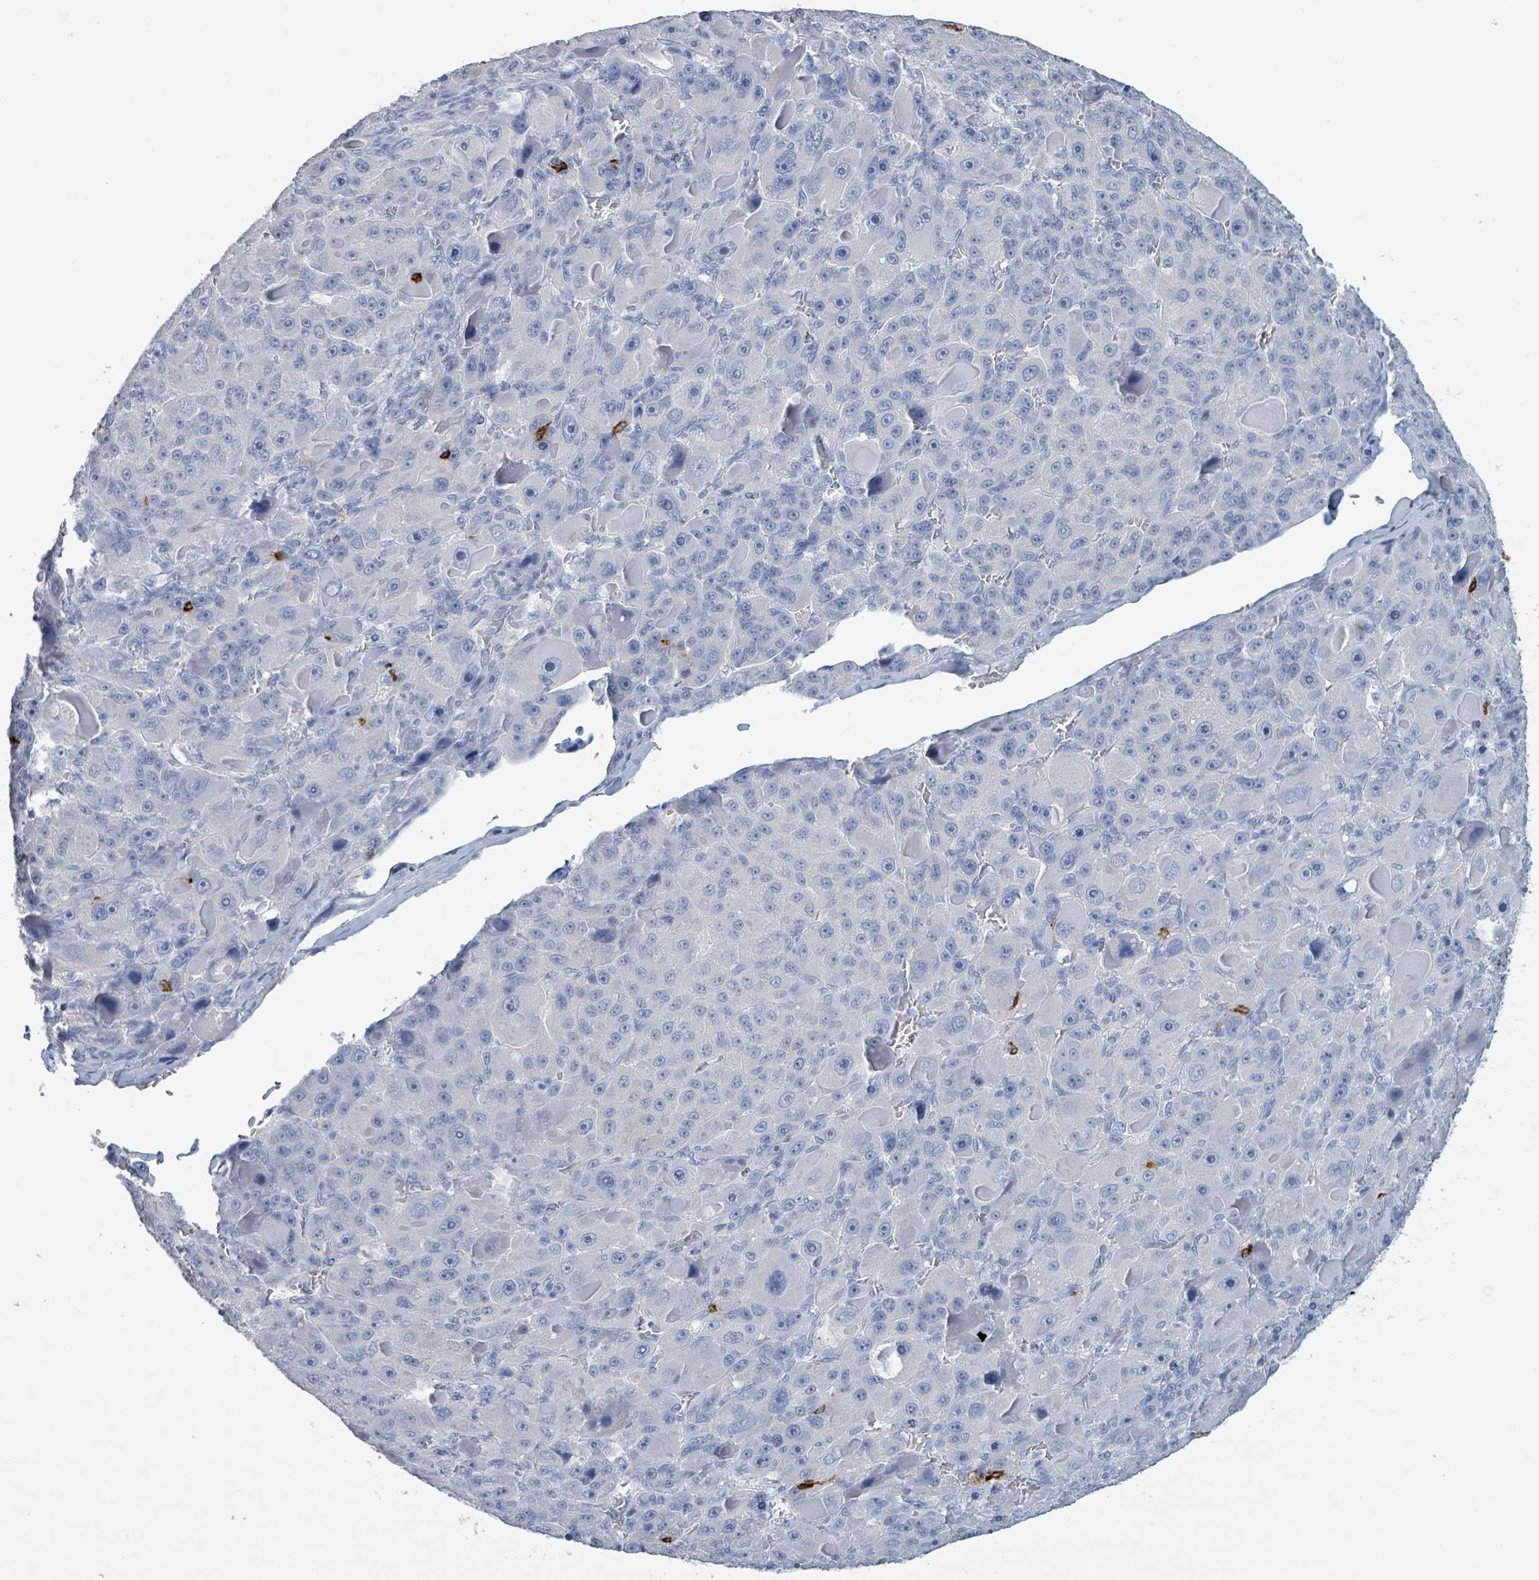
{"staining": {"intensity": "negative", "quantity": "none", "location": "none"}, "tissue": "liver cancer", "cell_type": "Tumor cells", "image_type": "cancer", "snomed": [{"axis": "morphology", "description": "Carcinoma, Hepatocellular, NOS"}, {"axis": "topography", "description": "Liver"}], "caption": "Immunohistochemistry histopathology image of neoplastic tissue: human liver cancer (hepatocellular carcinoma) stained with DAB displays no significant protein staining in tumor cells. (Immunohistochemistry, brightfield microscopy, high magnification).", "gene": "VPS13D", "patient": {"sex": "male", "age": 76}}